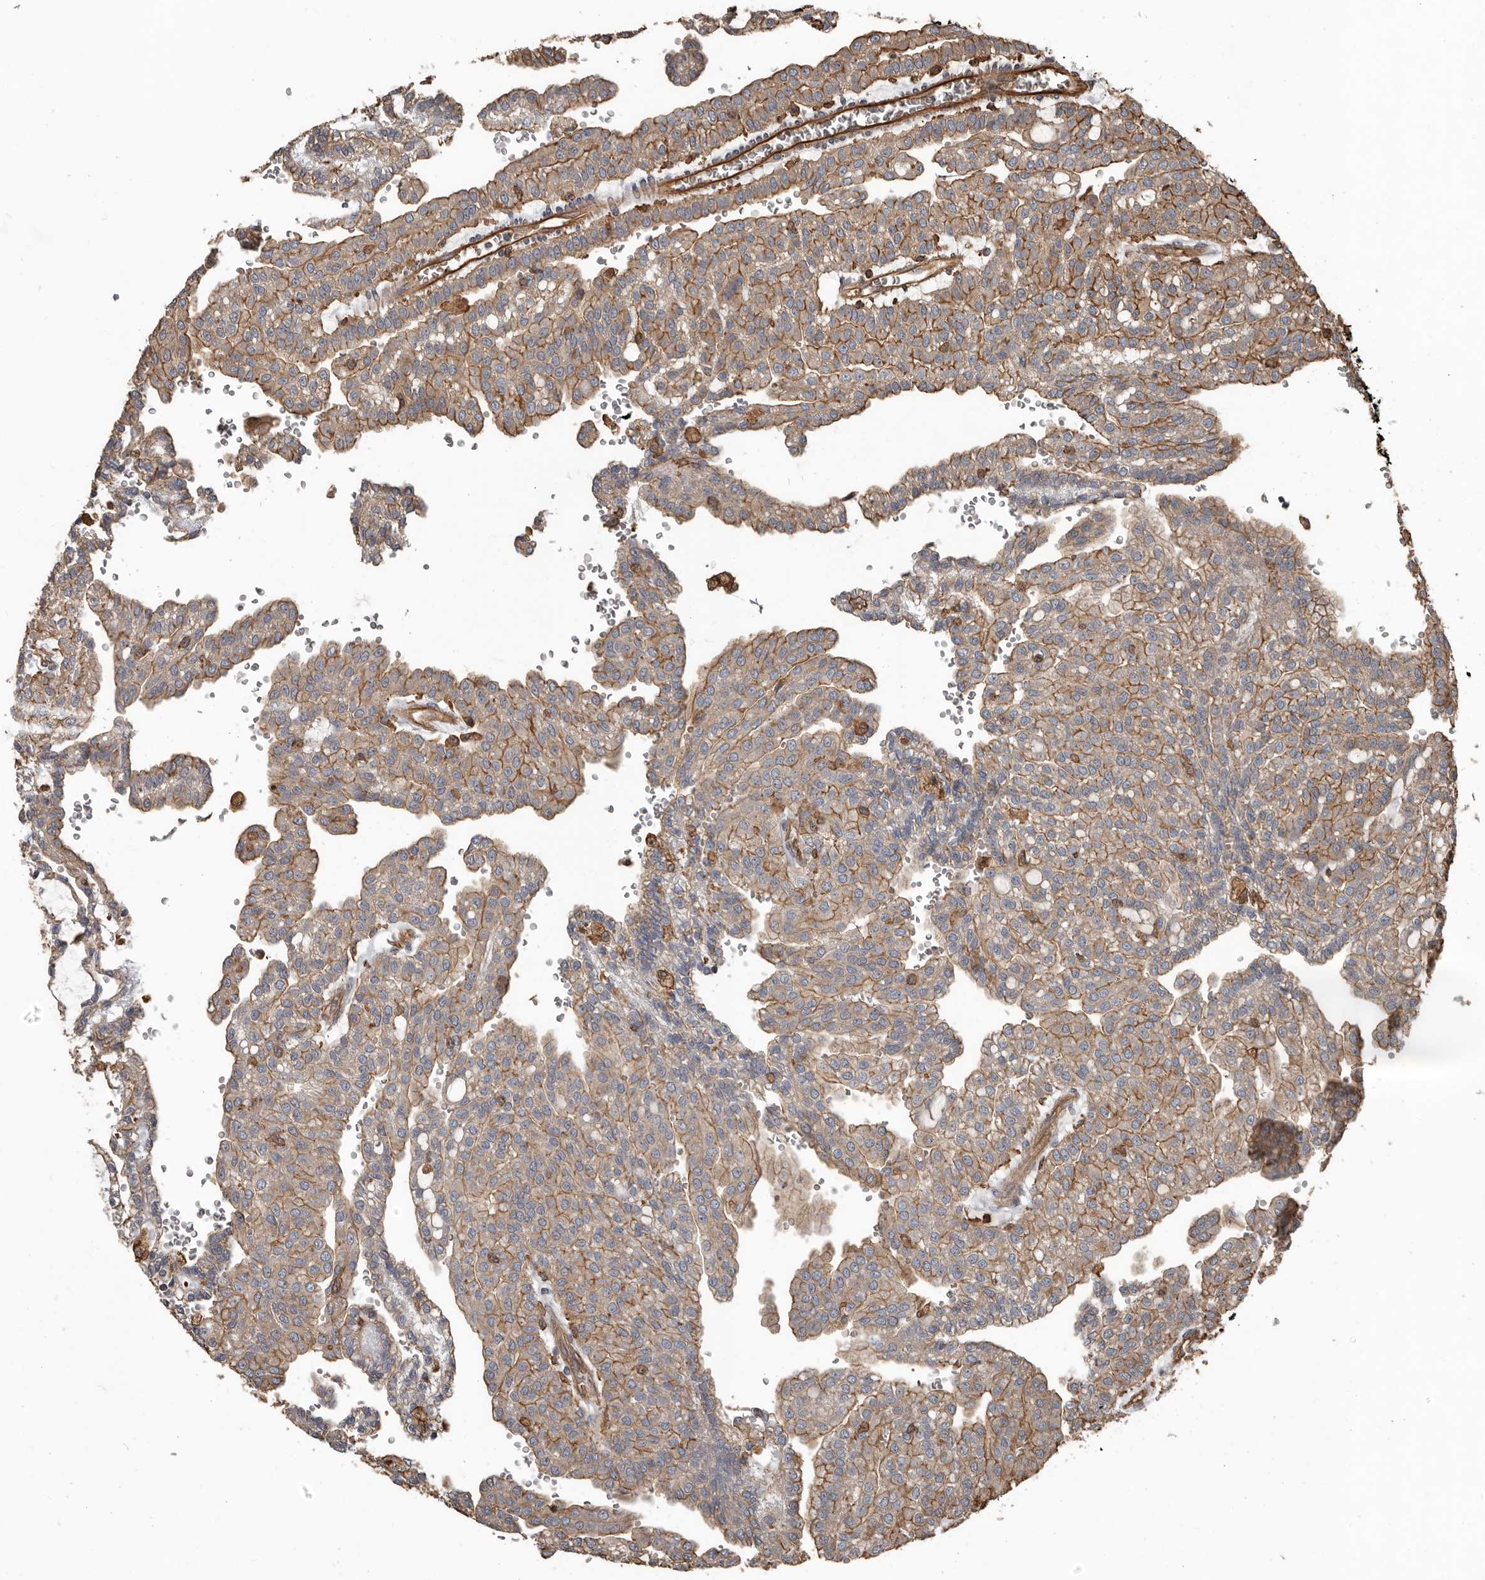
{"staining": {"intensity": "moderate", "quantity": "25%-75%", "location": "cytoplasmic/membranous"}, "tissue": "renal cancer", "cell_type": "Tumor cells", "image_type": "cancer", "snomed": [{"axis": "morphology", "description": "Adenocarcinoma, NOS"}, {"axis": "topography", "description": "Kidney"}], "caption": "Renal cancer (adenocarcinoma) tissue shows moderate cytoplasmic/membranous staining in approximately 25%-75% of tumor cells", "gene": "DENND6B", "patient": {"sex": "male", "age": 63}}